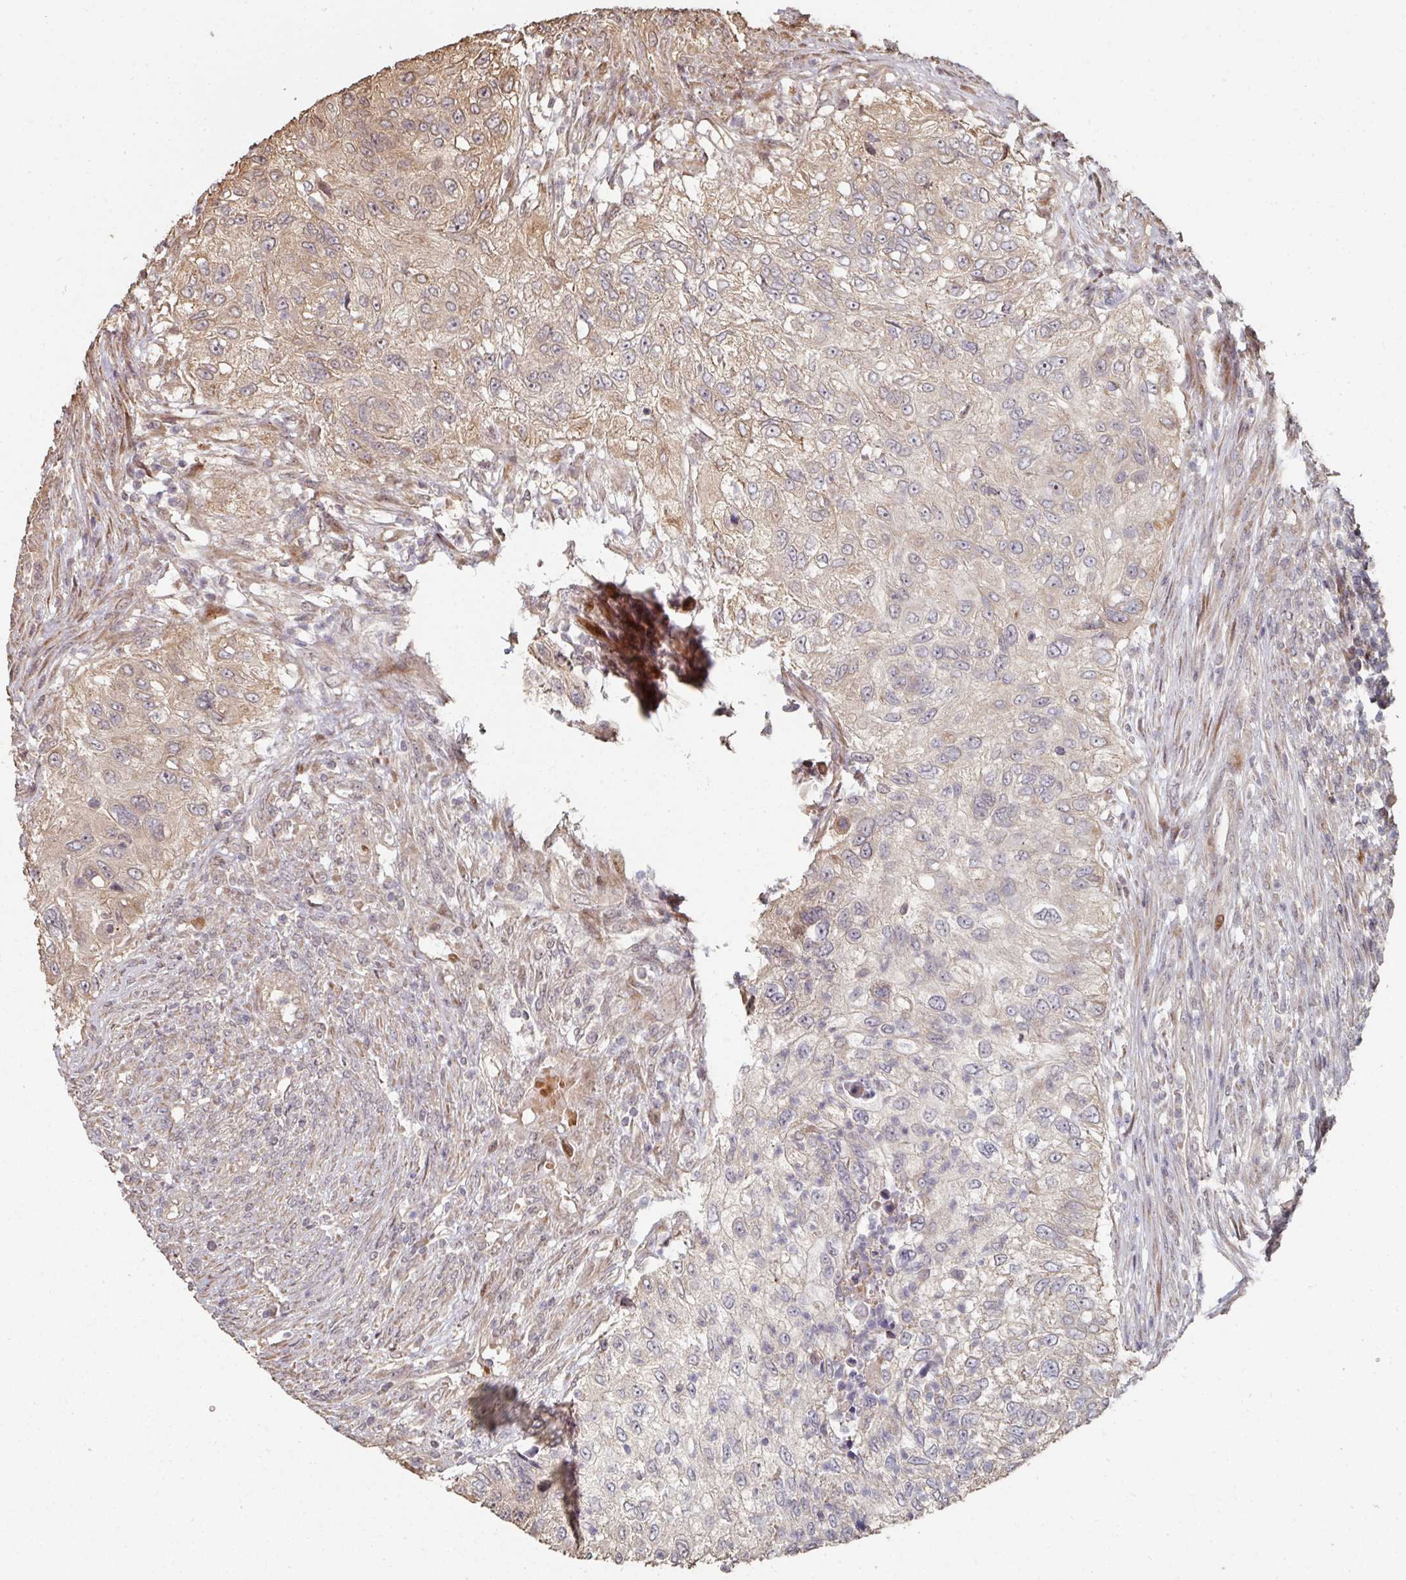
{"staining": {"intensity": "weak", "quantity": "25%-75%", "location": "cytoplasmic/membranous"}, "tissue": "urothelial cancer", "cell_type": "Tumor cells", "image_type": "cancer", "snomed": [{"axis": "morphology", "description": "Urothelial carcinoma, High grade"}, {"axis": "topography", "description": "Urinary bladder"}], "caption": "Immunohistochemistry image of human urothelial carcinoma (high-grade) stained for a protein (brown), which demonstrates low levels of weak cytoplasmic/membranous positivity in about 25%-75% of tumor cells.", "gene": "CA7", "patient": {"sex": "female", "age": 60}}